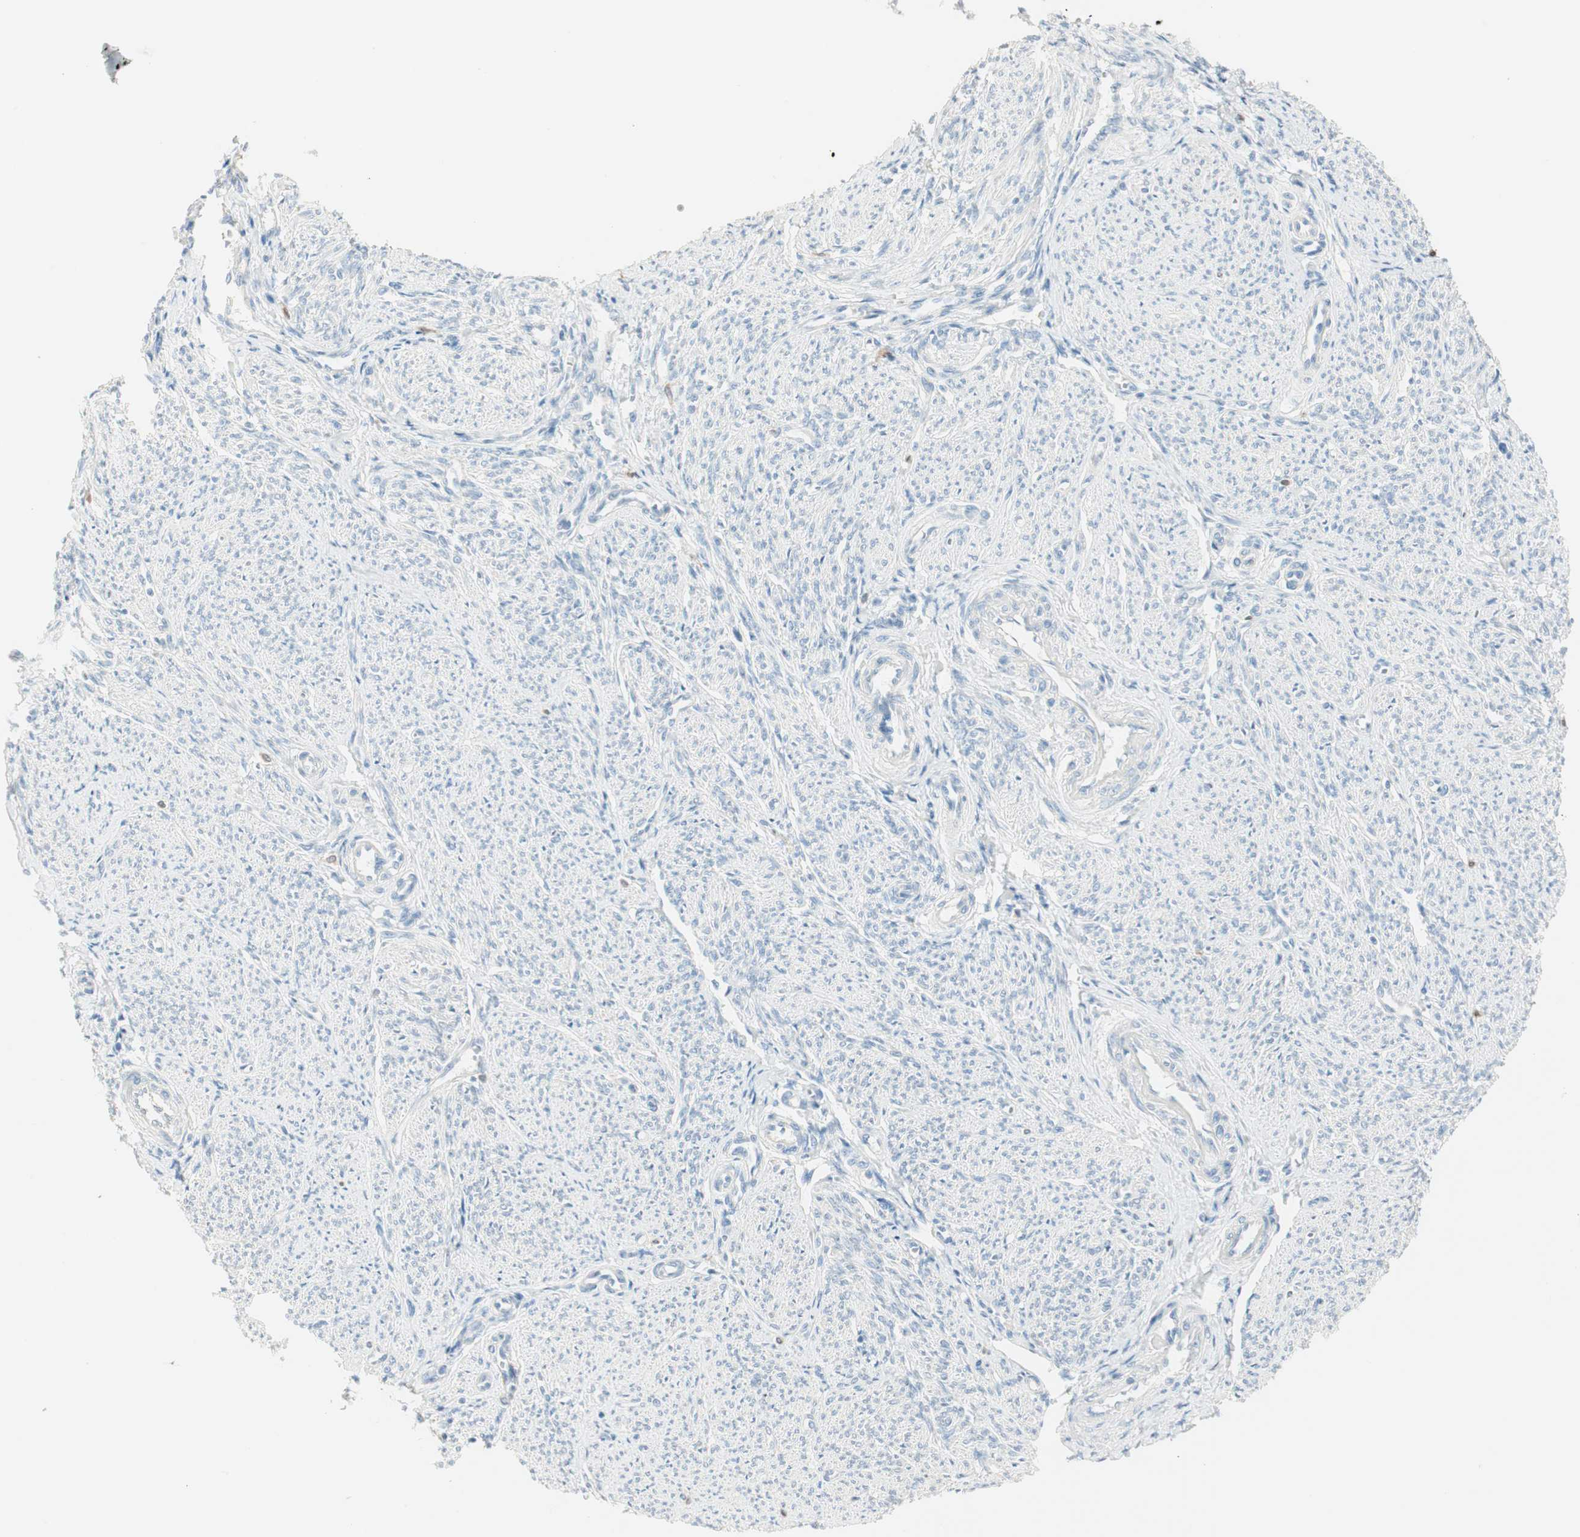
{"staining": {"intensity": "negative", "quantity": "none", "location": "none"}, "tissue": "smooth muscle", "cell_type": "Smooth muscle cells", "image_type": "normal", "snomed": [{"axis": "morphology", "description": "Normal tissue, NOS"}, {"axis": "topography", "description": "Smooth muscle"}], "caption": "Smooth muscle cells are negative for brown protein staining in benign smooth muscle. (DAB (3,3'-diaminobenzidine) IHC with hematoxylin counter stain).", "gene": "HPGD", "patient": {"sex": "female", "age": 65}}